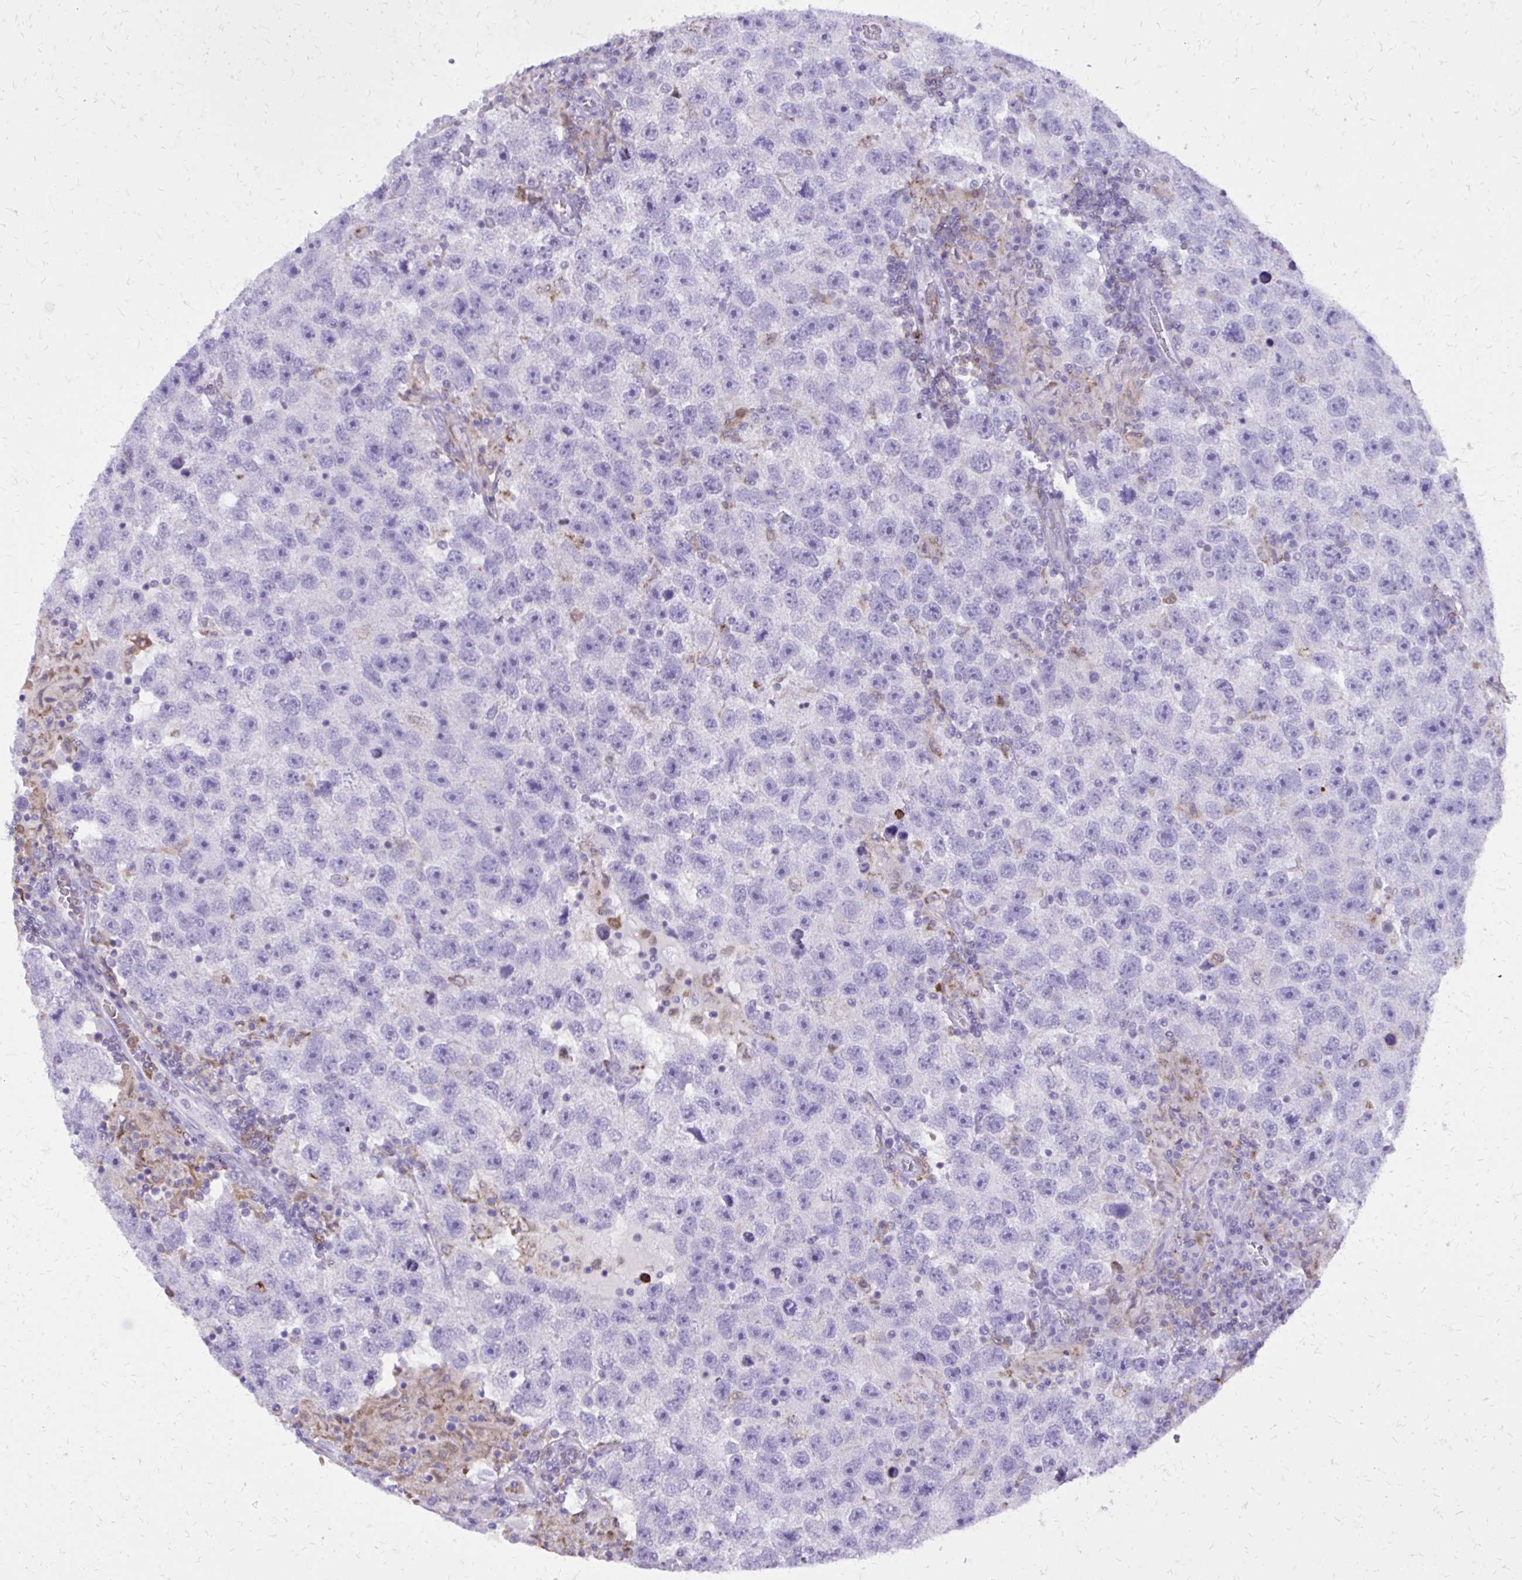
{"staining": {"intensity": "negative", "quantity": "none", "location": "none"}, "tissue": "testis cancer", "cell_type": "Tumor cells", "image_type": "cancer", "snomed": [{"axis": "morphology", "description": "Seminoma, NOS"}, {"axis": "topography", "description": "Testis"}], "caption": "Immunohistochemical staining of testis seminoma reveals no significant expression in tumor cells.", "gene": "CAT", "patient": {"sex": "male", "age": 26}}